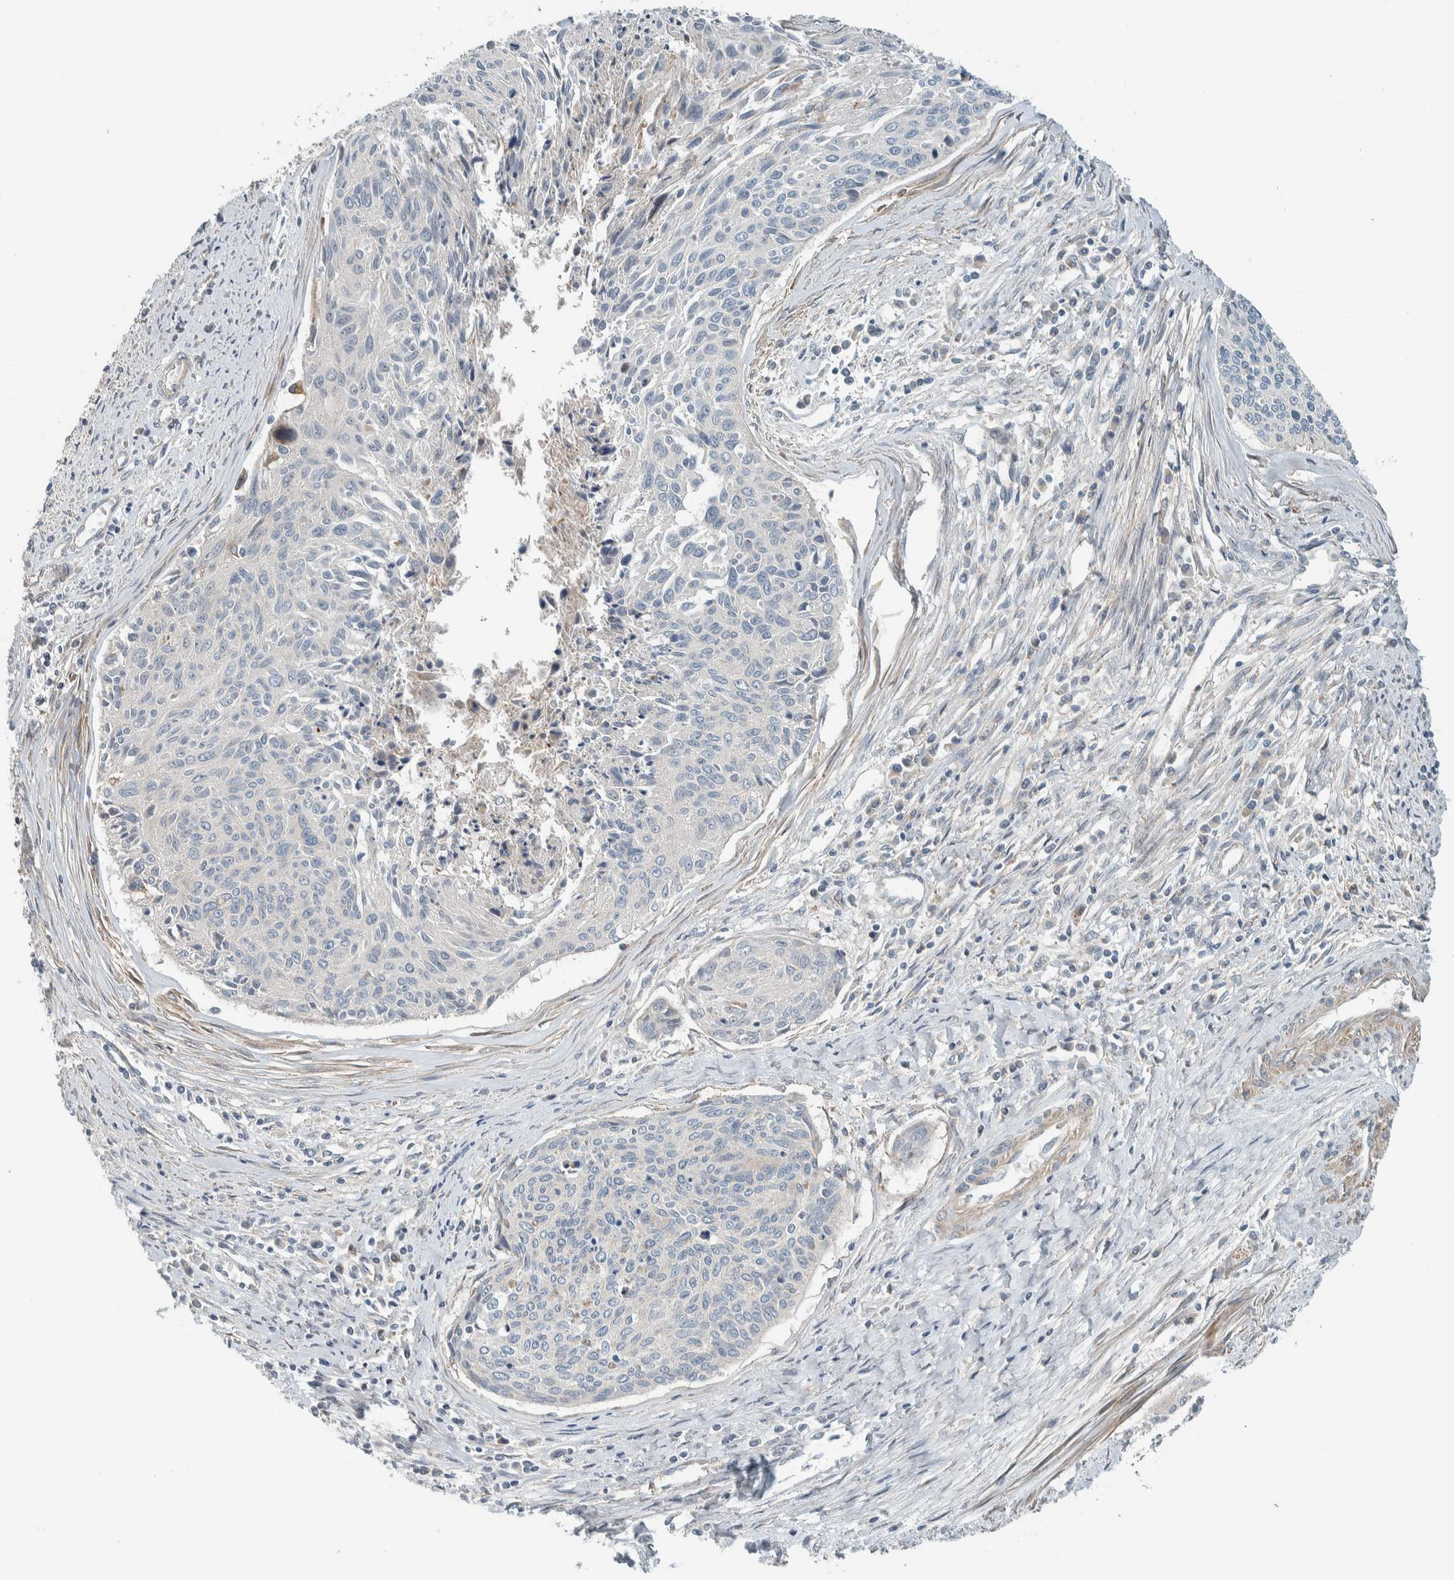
{"staining": {"intensity": "negative", "quantity": "none", "location": "none"}, "tissue": "cervical cancer", "cell_type": "Tumor cells", "image_type": "cancer", "snomed": [{"axis": "morphology", "description": "Squamous cell carcinoma, NOS"}, {"axis": "topography", "description": "Cervix"}], "caption": "Immunohistochemistry of human cervical cancer exhibits no staining in tumor cells.", "gene": "SLFN12L", "patient": {"sex": "female", "age": 55}}